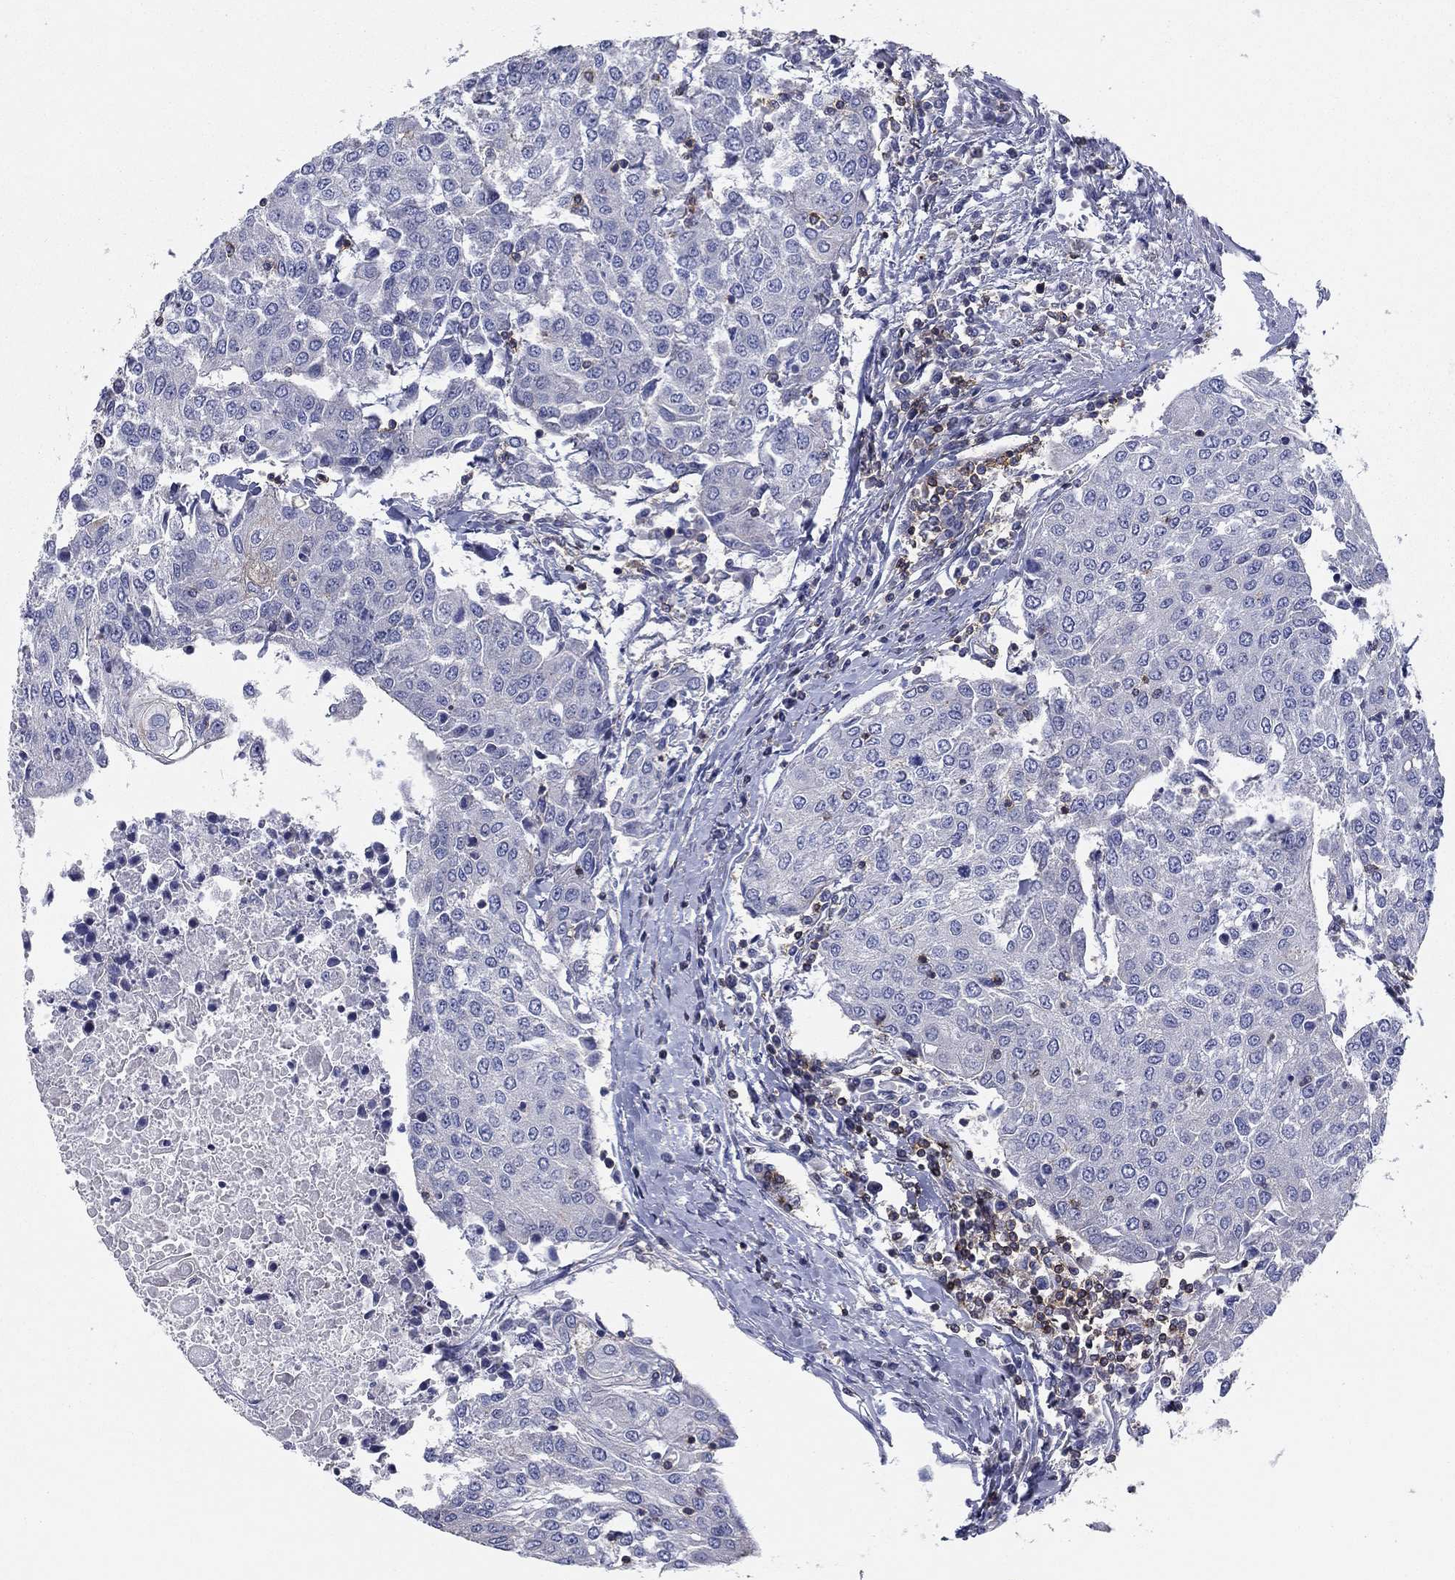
{"staining": {"intensity": "negative", "quantity": "none", "location": "none"}, "tissue": "urothelial cancer", "cell_type": "Tumor cells", "image_type": "cancer", "snomed": [{"axis": "morphology", "description": "Urothelial carcinoma, High grade"}, {"axis": "topography", "description": "Urinary bladder"}], "caption": "The image demonstrates no significant expression in tumor cells of urothelial cancer. (DAB immunohistochemistry visualized using brightfield microscopy, high magnification).", "gene": "SIT1", "patient": {"sex": "female", "age": 85}}